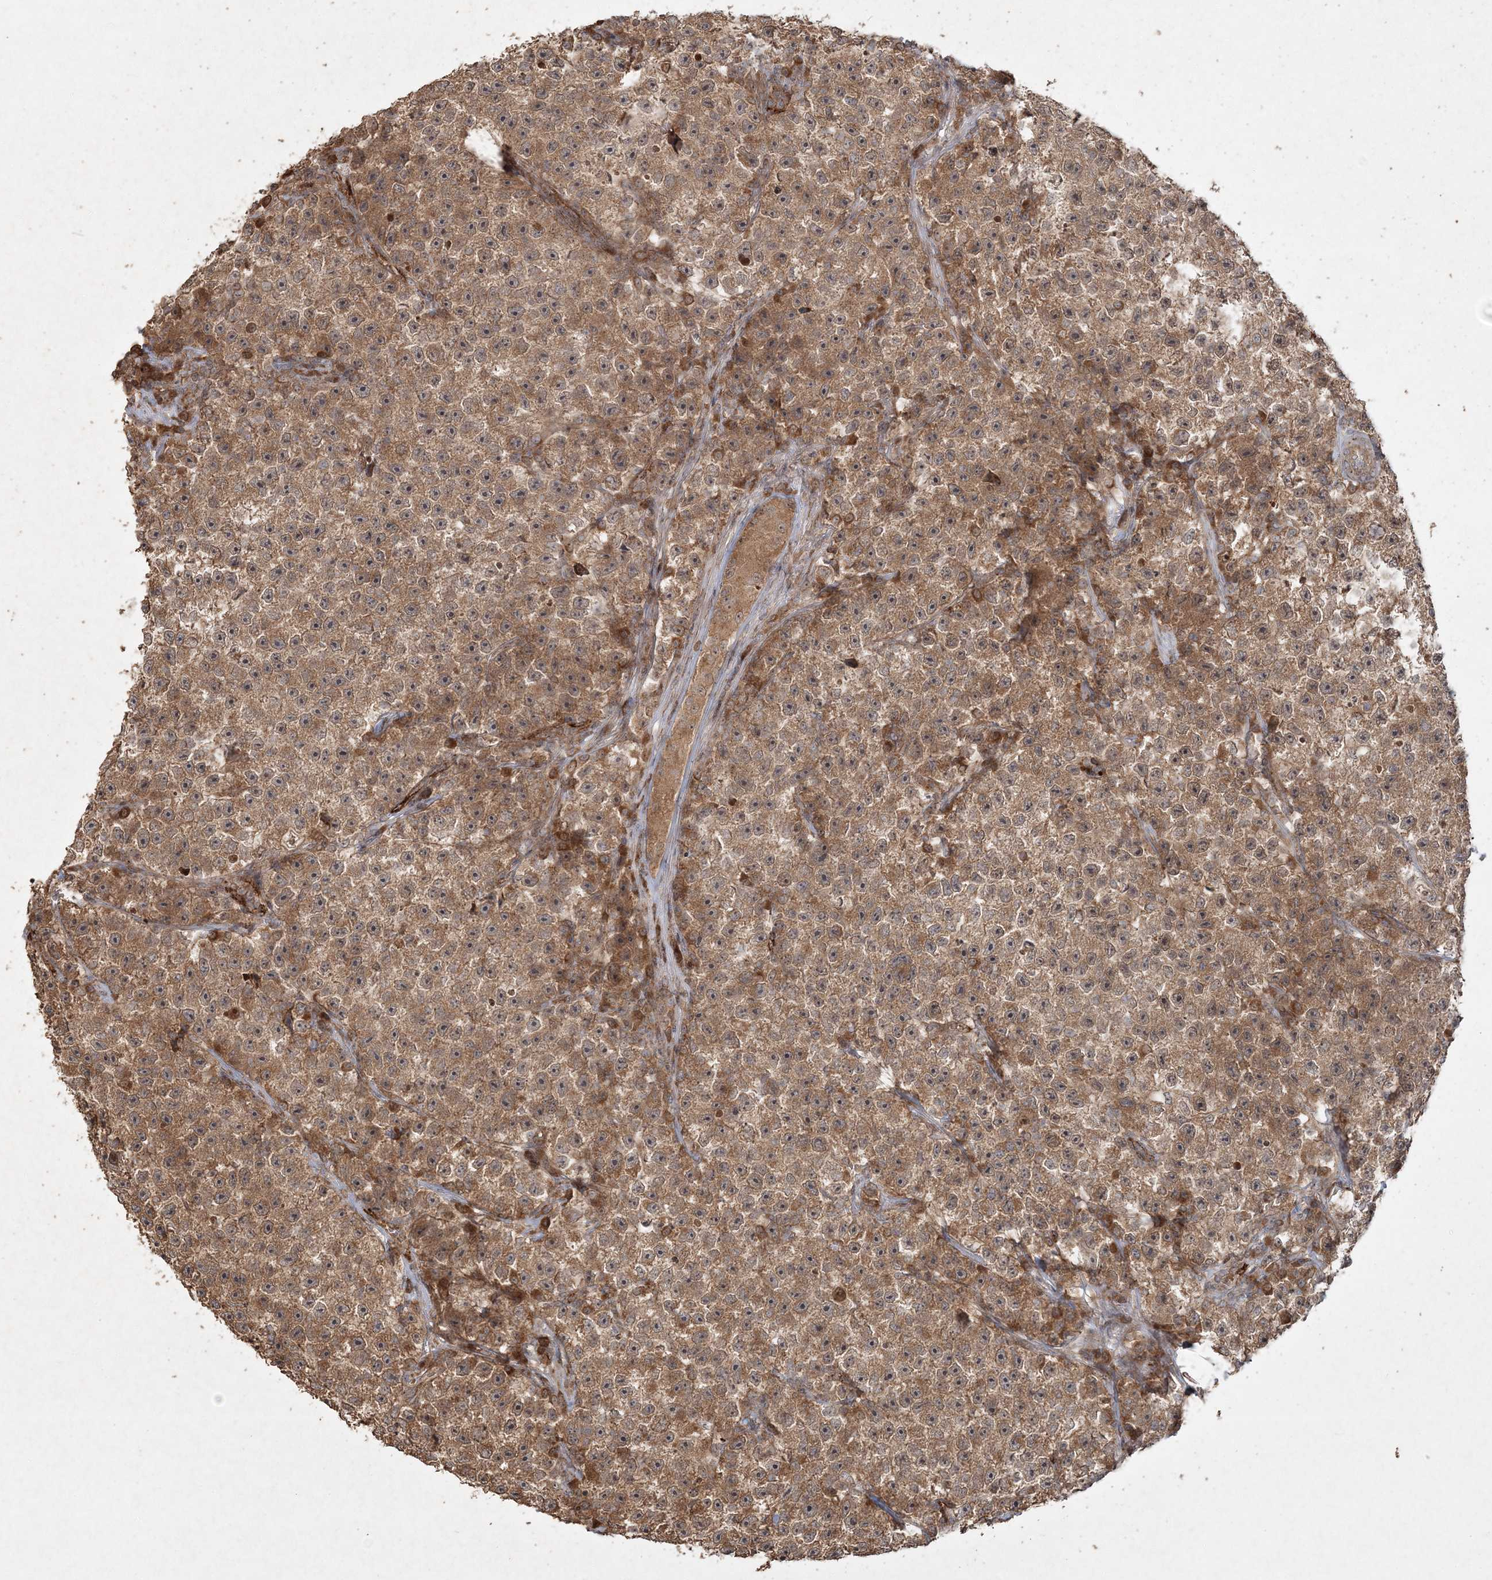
{"staining": {"intensity": "moderate", "quantity": ">75%", "location": "cytoplasmic/membranous,nuclear"}, "tissue": "testis cancer", "cell_type": "Tumor cells", "image_type": "cancer", "snomed": [{"axis": "morphology", "description": "Seminoma, NOS"}, {"axis": "topography", "description": "Testis"}], "caption": "Immunohistochemical staining of testis seminoma exhibits medium levels of moderate cytoplasmic/membranous and nuclear expression in approximately >75% of tumor cells. (Stains: DAB in brown, nuclei in blue, Microscopy: brightfield microscopy at high magnification).", "gene": "ANAPC16", "patient": {"sex": "male", "age": 22}}